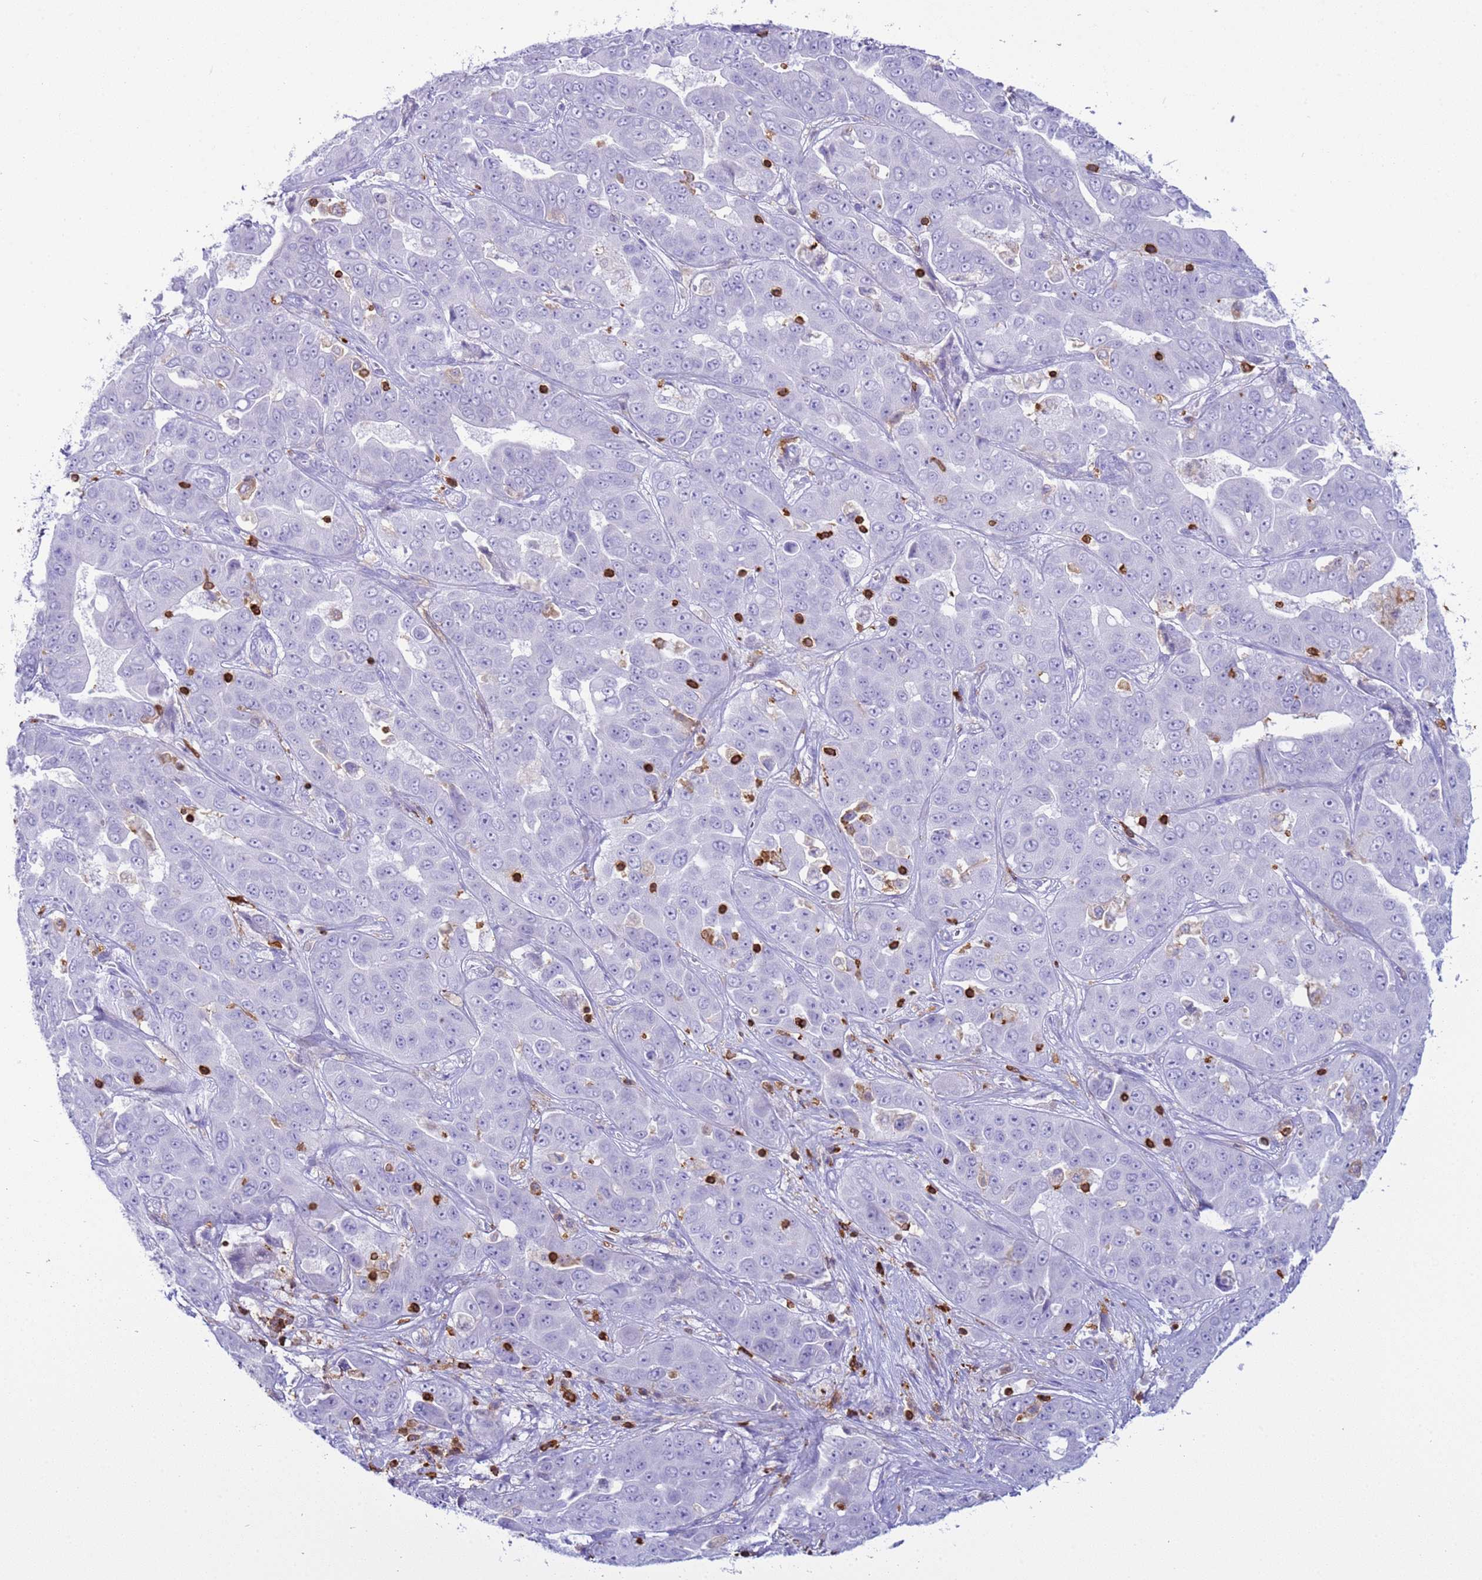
{"staining": {"intensity": "negative", "quantity": "none", "location": "none"}, "tissue": "liver cancer", "cell_type": "Tumor cells", "image_type": "cancer", "snomed": [{"axis": "morphology", "description": "Cholangiocarcinoma"}, {"axis": "topography", "description": "Liver"}], "caption": "Immunohistochemistry (IHC) of liver cholangiocarcinoma demonstrates no expression in tumor cells.", "gene": "IRF5", "patient": {"sex": "female", "age": 52}}